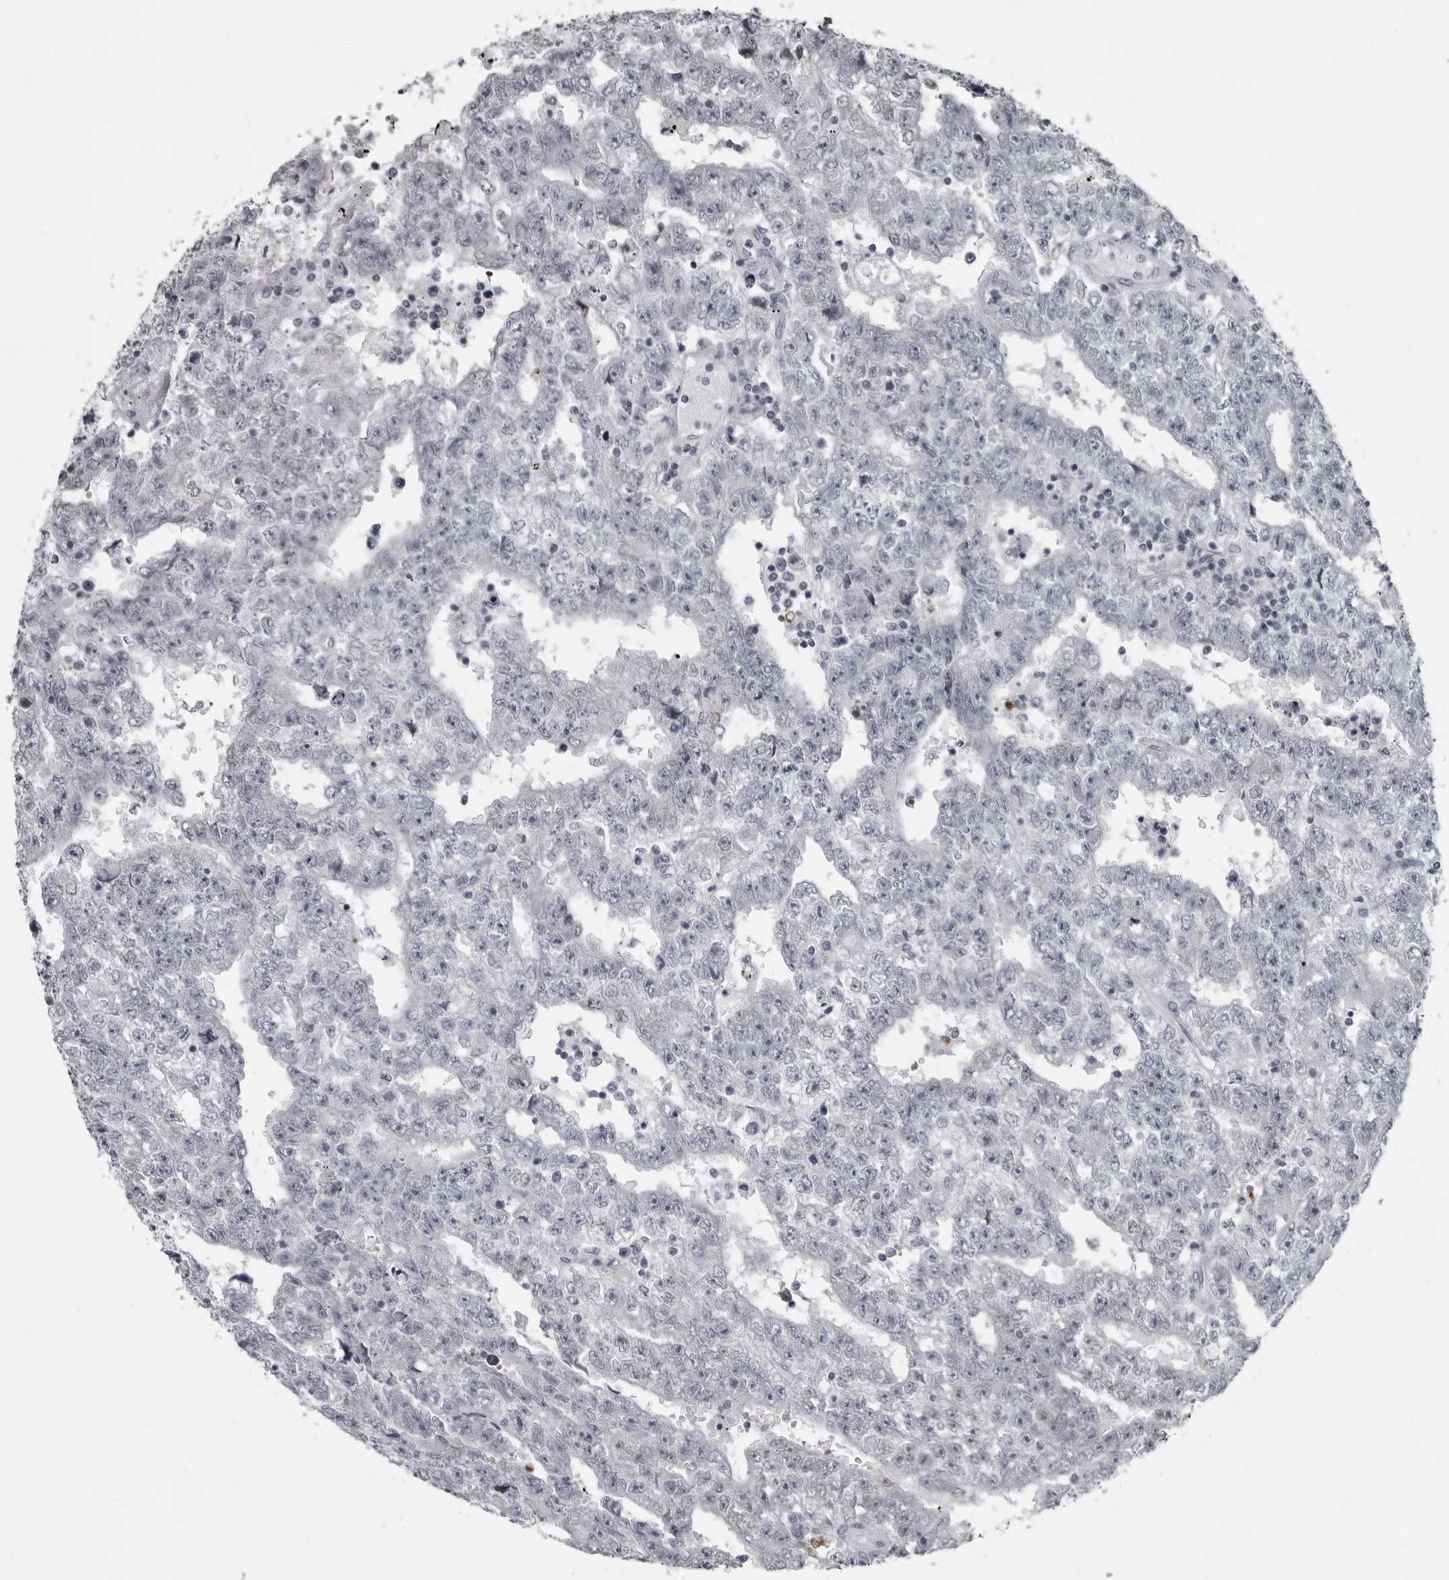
{"staining": {"intensity": "negative", "quantity": "none", "location": "none"}, "tissue": "testis cancer", "cell_type": "Tumor cells", "image_type": "cancer", "snomed": [{"axis": "morphology", "description": "Carcinoma, Embryonal, NOS"}, {"axis": "topography", "description": "Testis"}], "caption": "DAB (3,3'-diaminobenzidine) immunohistochemical staining of human testis embryonal carcinoma displays no significant expression in tumor cells.", "gene": "LZIC", "patient": {"sex": "male", "age": 25}}